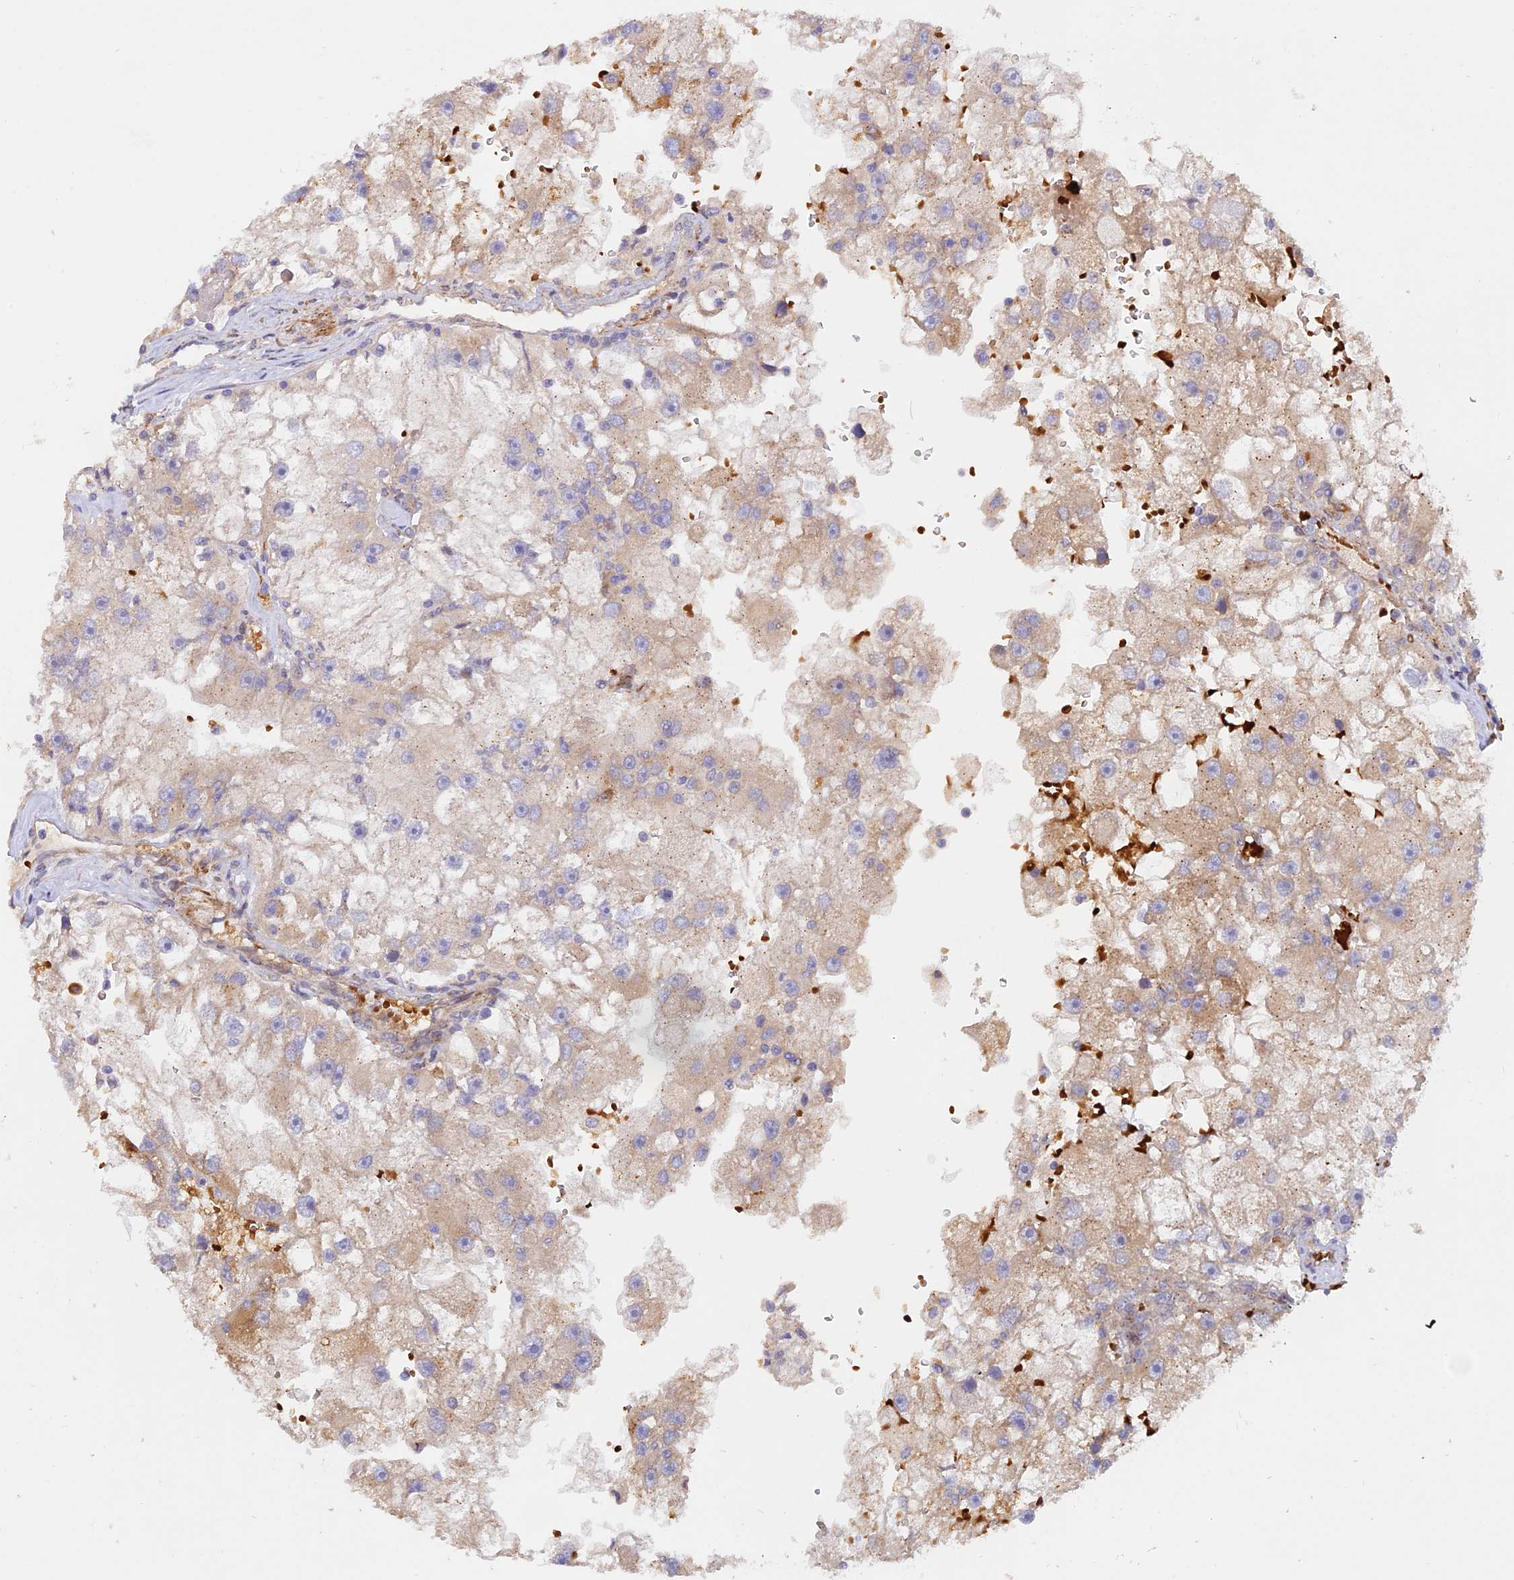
{"staining": {"intensity": "moderate", "quantity": "<25%", "location": "cytoplasmic/membranous"}, "tissue": "renal cancer", "cell_type": "Tumor cells", "image_type": "cancer", "snomed": [{"axis": "morphology", "description": "Adenocarcinoma, NOS"}, {"axis": "topography", "description": "Kidney"}], "caption": "A brown stain labels moderate cytoplasmic/membranous positivity of a protein in human adenocarcinoma (renal) tumor cells. The staining was performed using DAB to visualize the protein expression in brown, while the nuclei were stained in blue with hematoxylin (Magnification: 20x).", "gene": "WDFY4", "patient": {"sex": "male", "age": 63}}